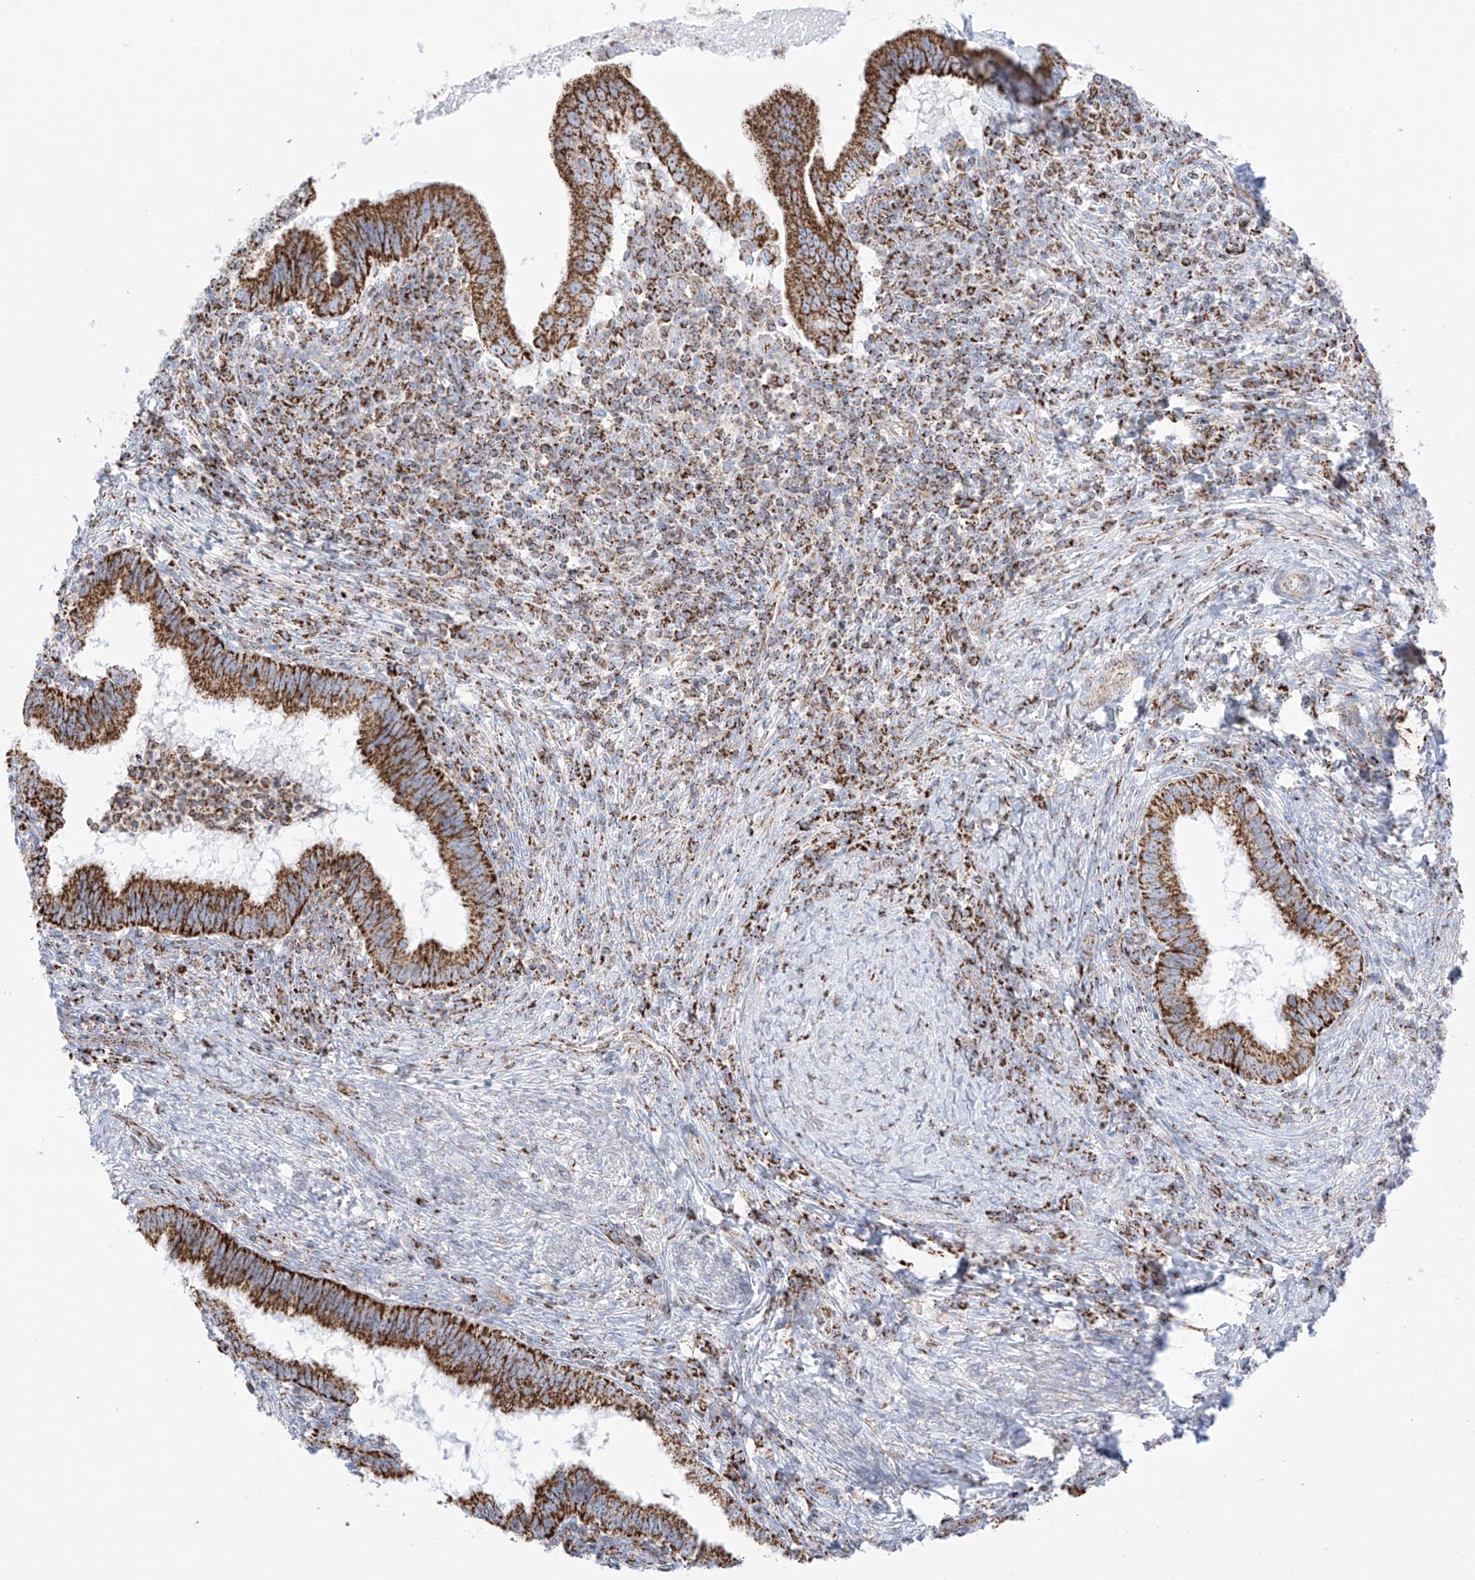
{"staining": {"intensity": "strong", "quantity": ">75%", "location": "cytoplasmic/membranous"}, "tissue": "cervical cancer", "cell_type": "Tumor cells", "image_type": "cancer", "snomed": [{"axis": "morphology", "description": "Adenocarcinoma, NOS"}, {"axis": "topography", "description": "Cervix"}], "caption": "Strong cytoplasmic/membranous staining for a protein is appreciated in about >75% of tumor cells of adenocarcinoma (cervical) using IHC.", "gene": "XKR3", "patient": {"sex": "female", "age": 36}}